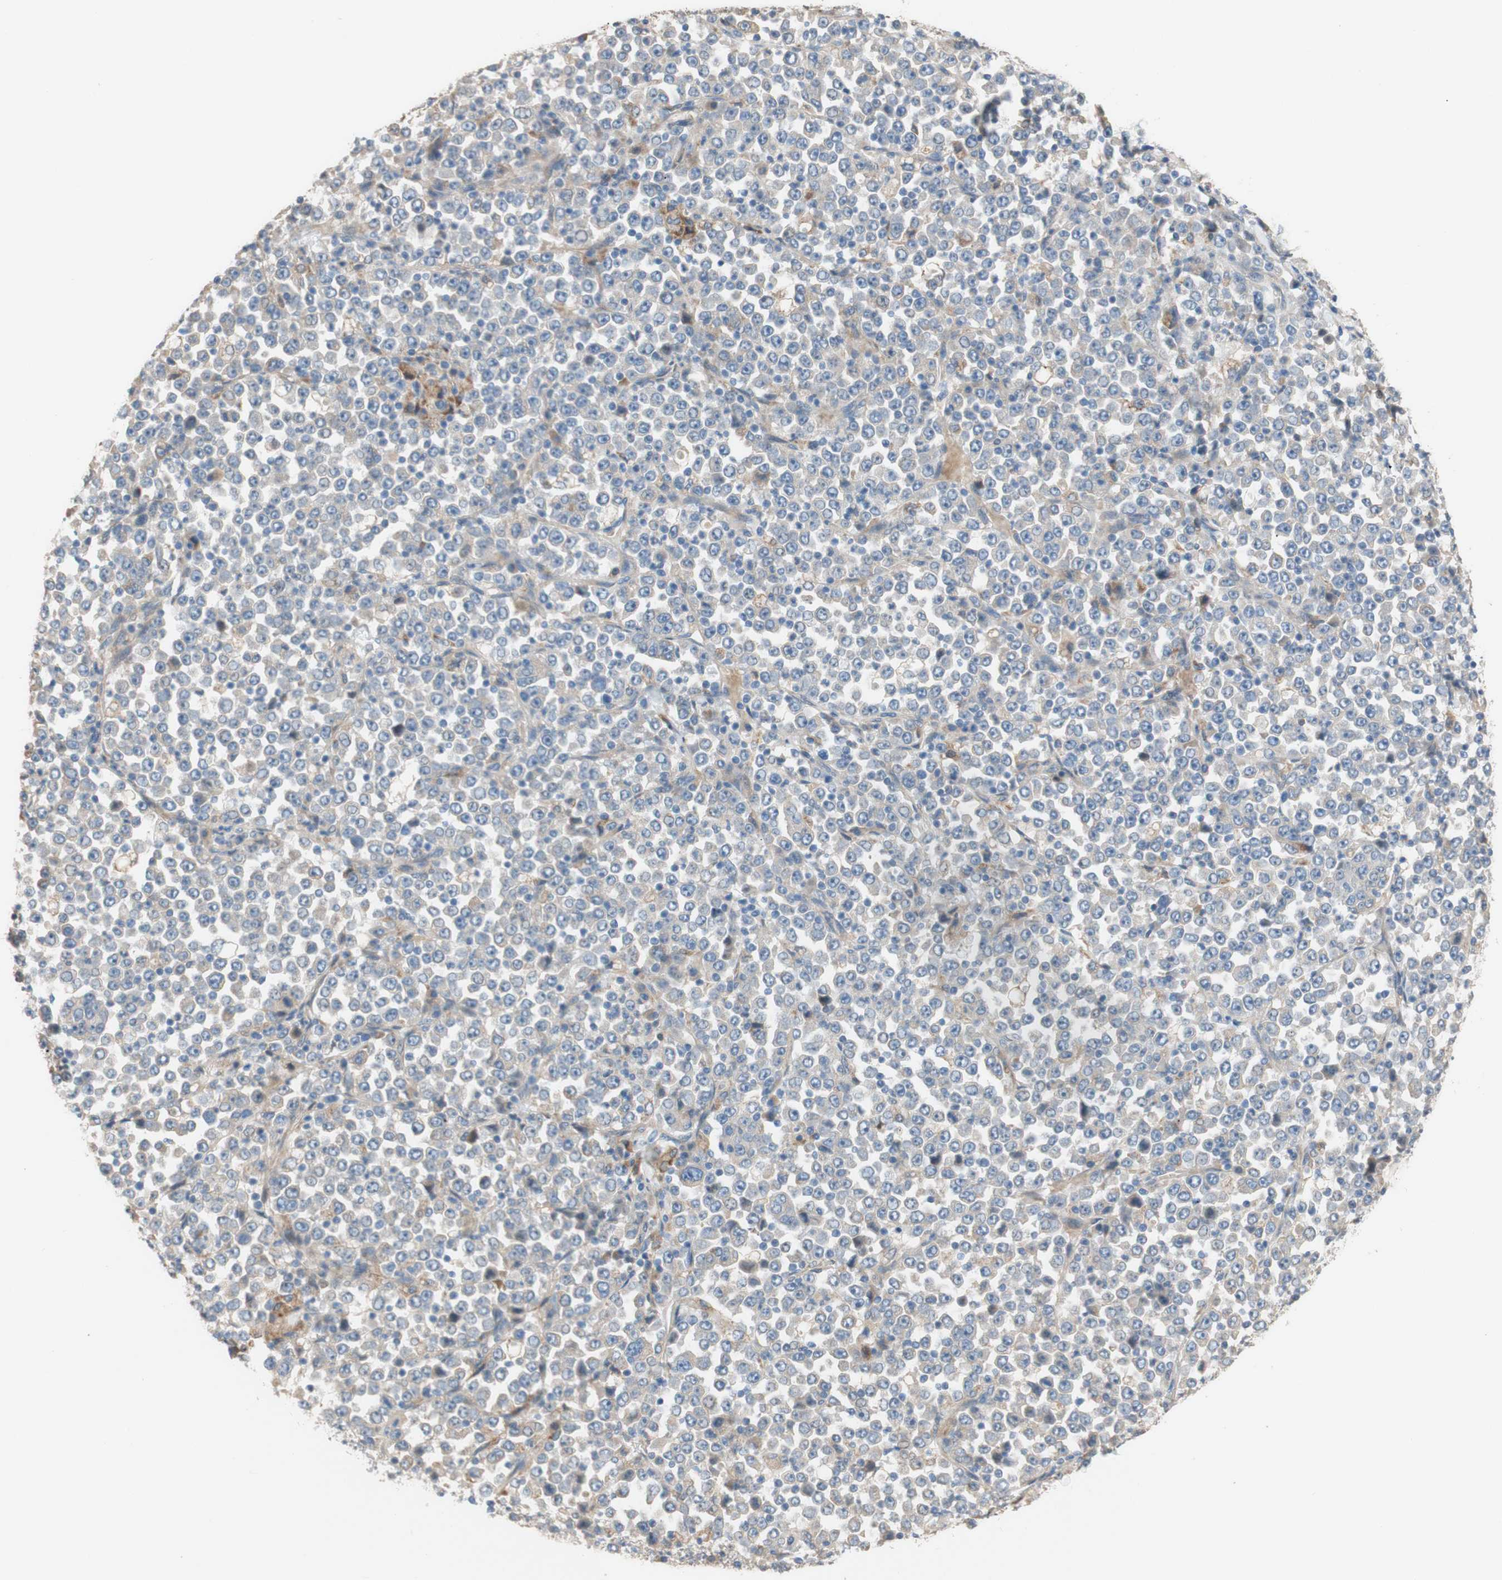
{"staining": {"intensity": "weak", "quantity": ">75%", "location": "cytoplasmic/membranous"}, "tissue": "stomach cancer", "cell_type": "Tumor cells", "image_type": "cancer", "snomed": [{"axis": "morphology", "description": "Normal tissue, NOS"}, {"axis": "morphology", "description": "Adenocarcinoma, NOS"}, {"axis": "topography", "description": "Stomach, upper"}, {"axis": "topography", "description": "Stomach"}], "caption": "Immunohistochemical staining of human stomach cancer (adenocarcinoma) reveals low levels of weak cytoplasmic/membranous protein expression in about >75% of tumor cells.", "gene": "PTPN21", "patient": {"sex": "male", "age": 59}}